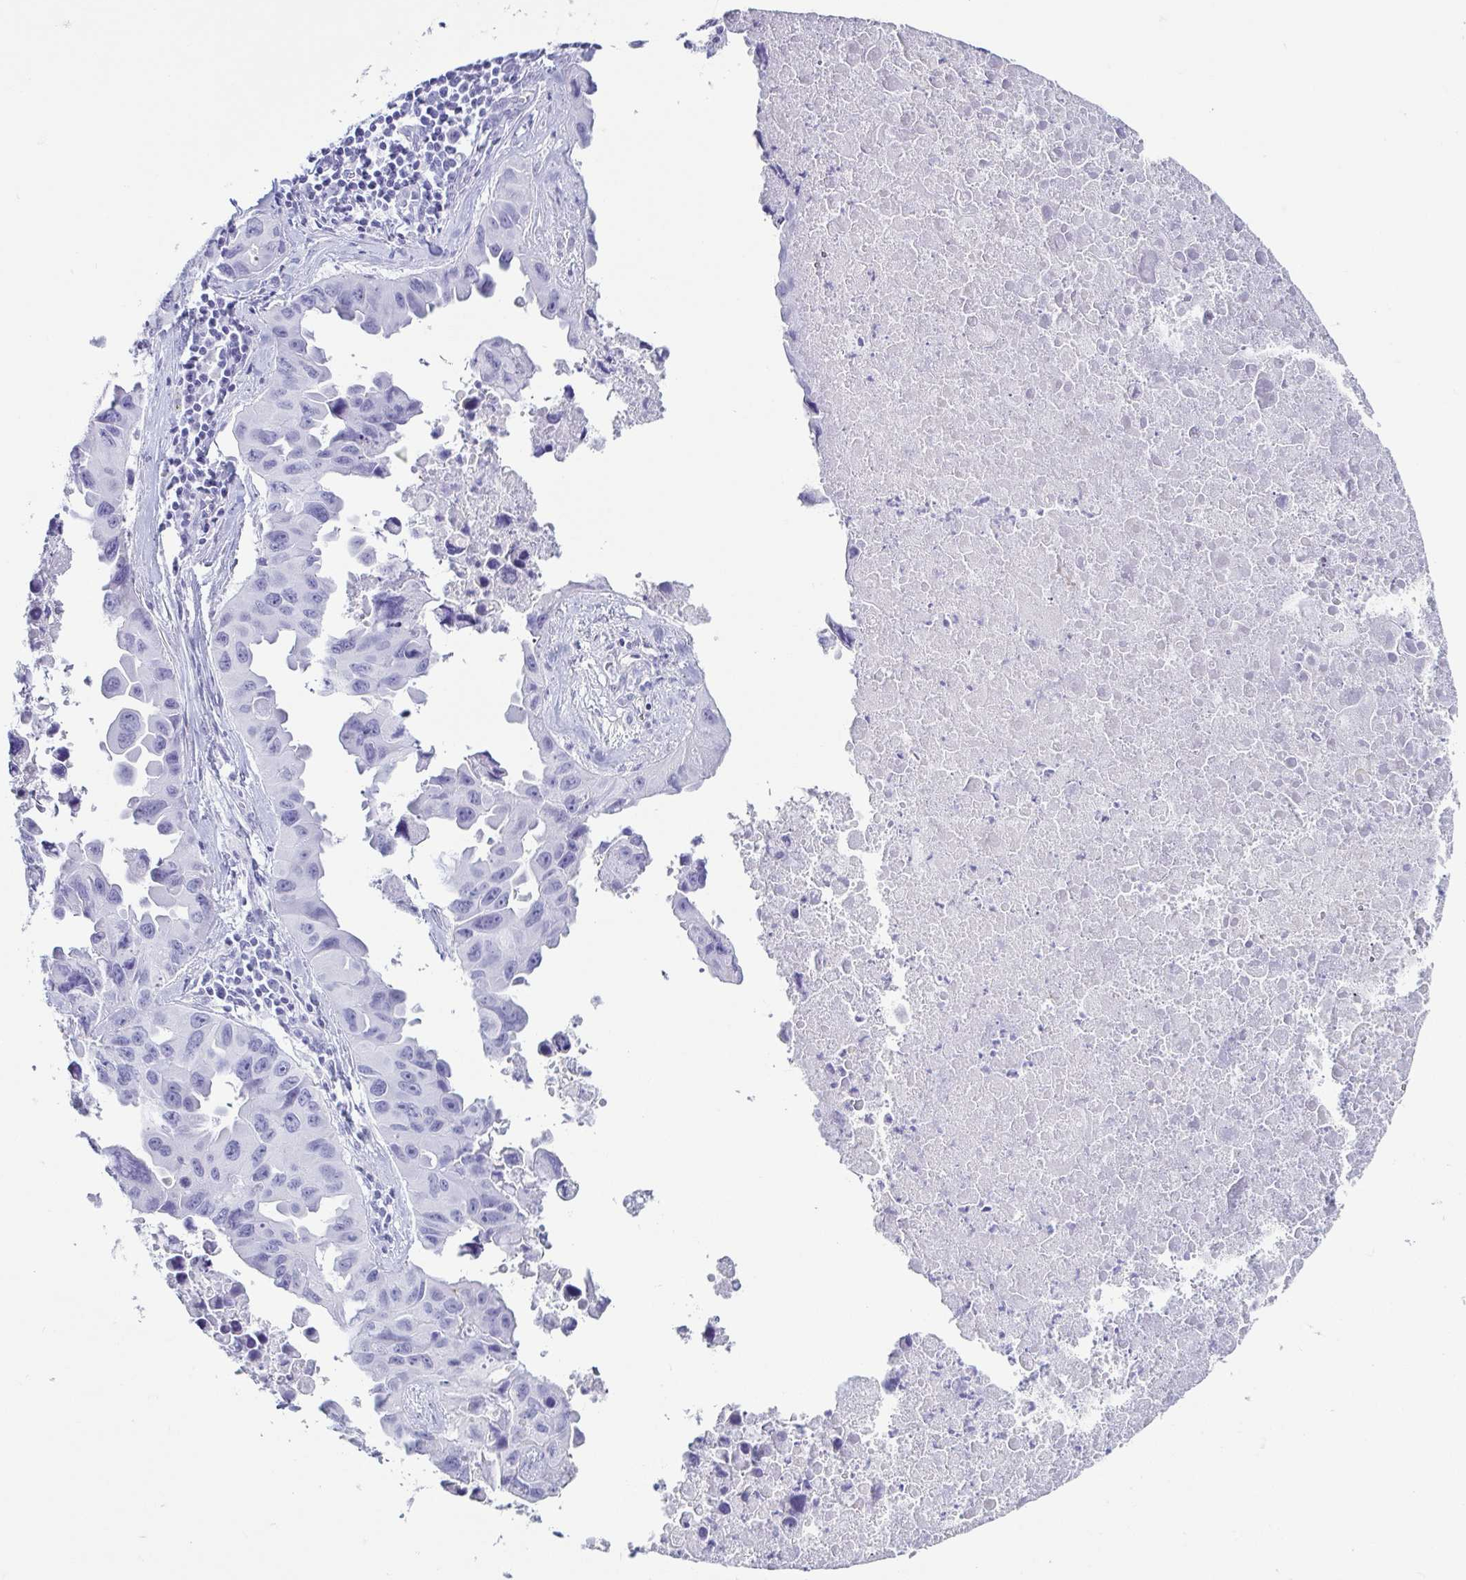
{"staining": {"intensity": "negative", "quantity": "none", "location": "none"}, "tissue": "lung cancer", "cell_type": "Tumor cells", "image_type": "cancer", "snomed": [{"axis": "morphology", "description": "Adenocarcinoma, NOS"}, {"axis": "topography", "description": "Lymph node"}, {"axis": "topography", "description": "Lung"}], "caption": "Tumor cells show no significant expression in lung adenocarcinoma.", "gene": "CD164L2", "patient": {"sex": "male", "age": 64}}